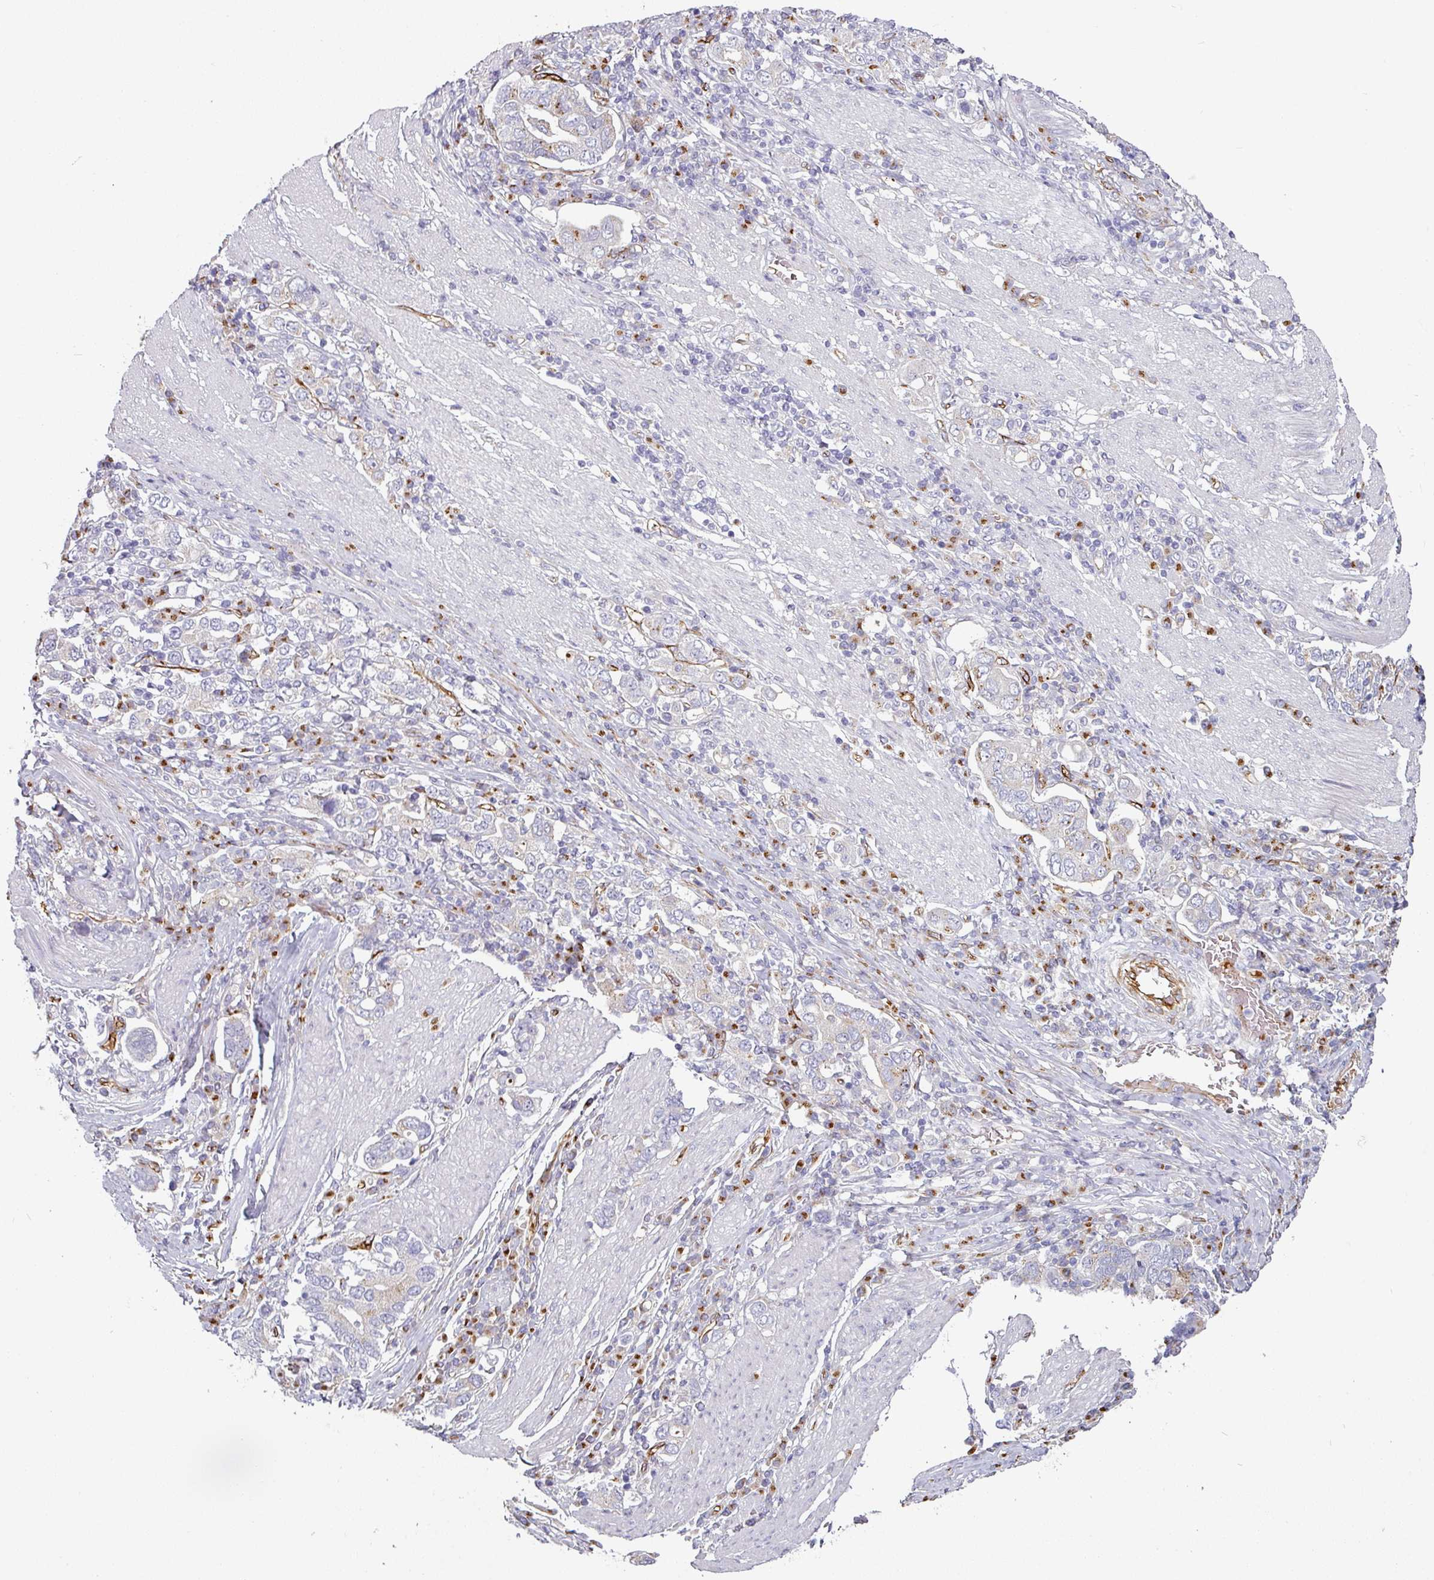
{"staining": {"intensity": "negative", "quantity": "none", "location": "none"}, "tissue": "stomach cancer", "cell_type": "Tumor cells", "image_type": "cancer", "snomed": [{"axis": "morphology", "description": "Adenocarcinoma, NOS"}, {"axis": "topography", "description": "Stomach, upper"}, {"axis": "topography", "description": "Stomach"}], "caption": "Human stomach adenocarcinoma stained for a protein using immunohistochemistry (IHC) demonstrates no staining in tumor cells.", "gene": "PRODH2", "patient": {"sex": "male", "age": 62}}